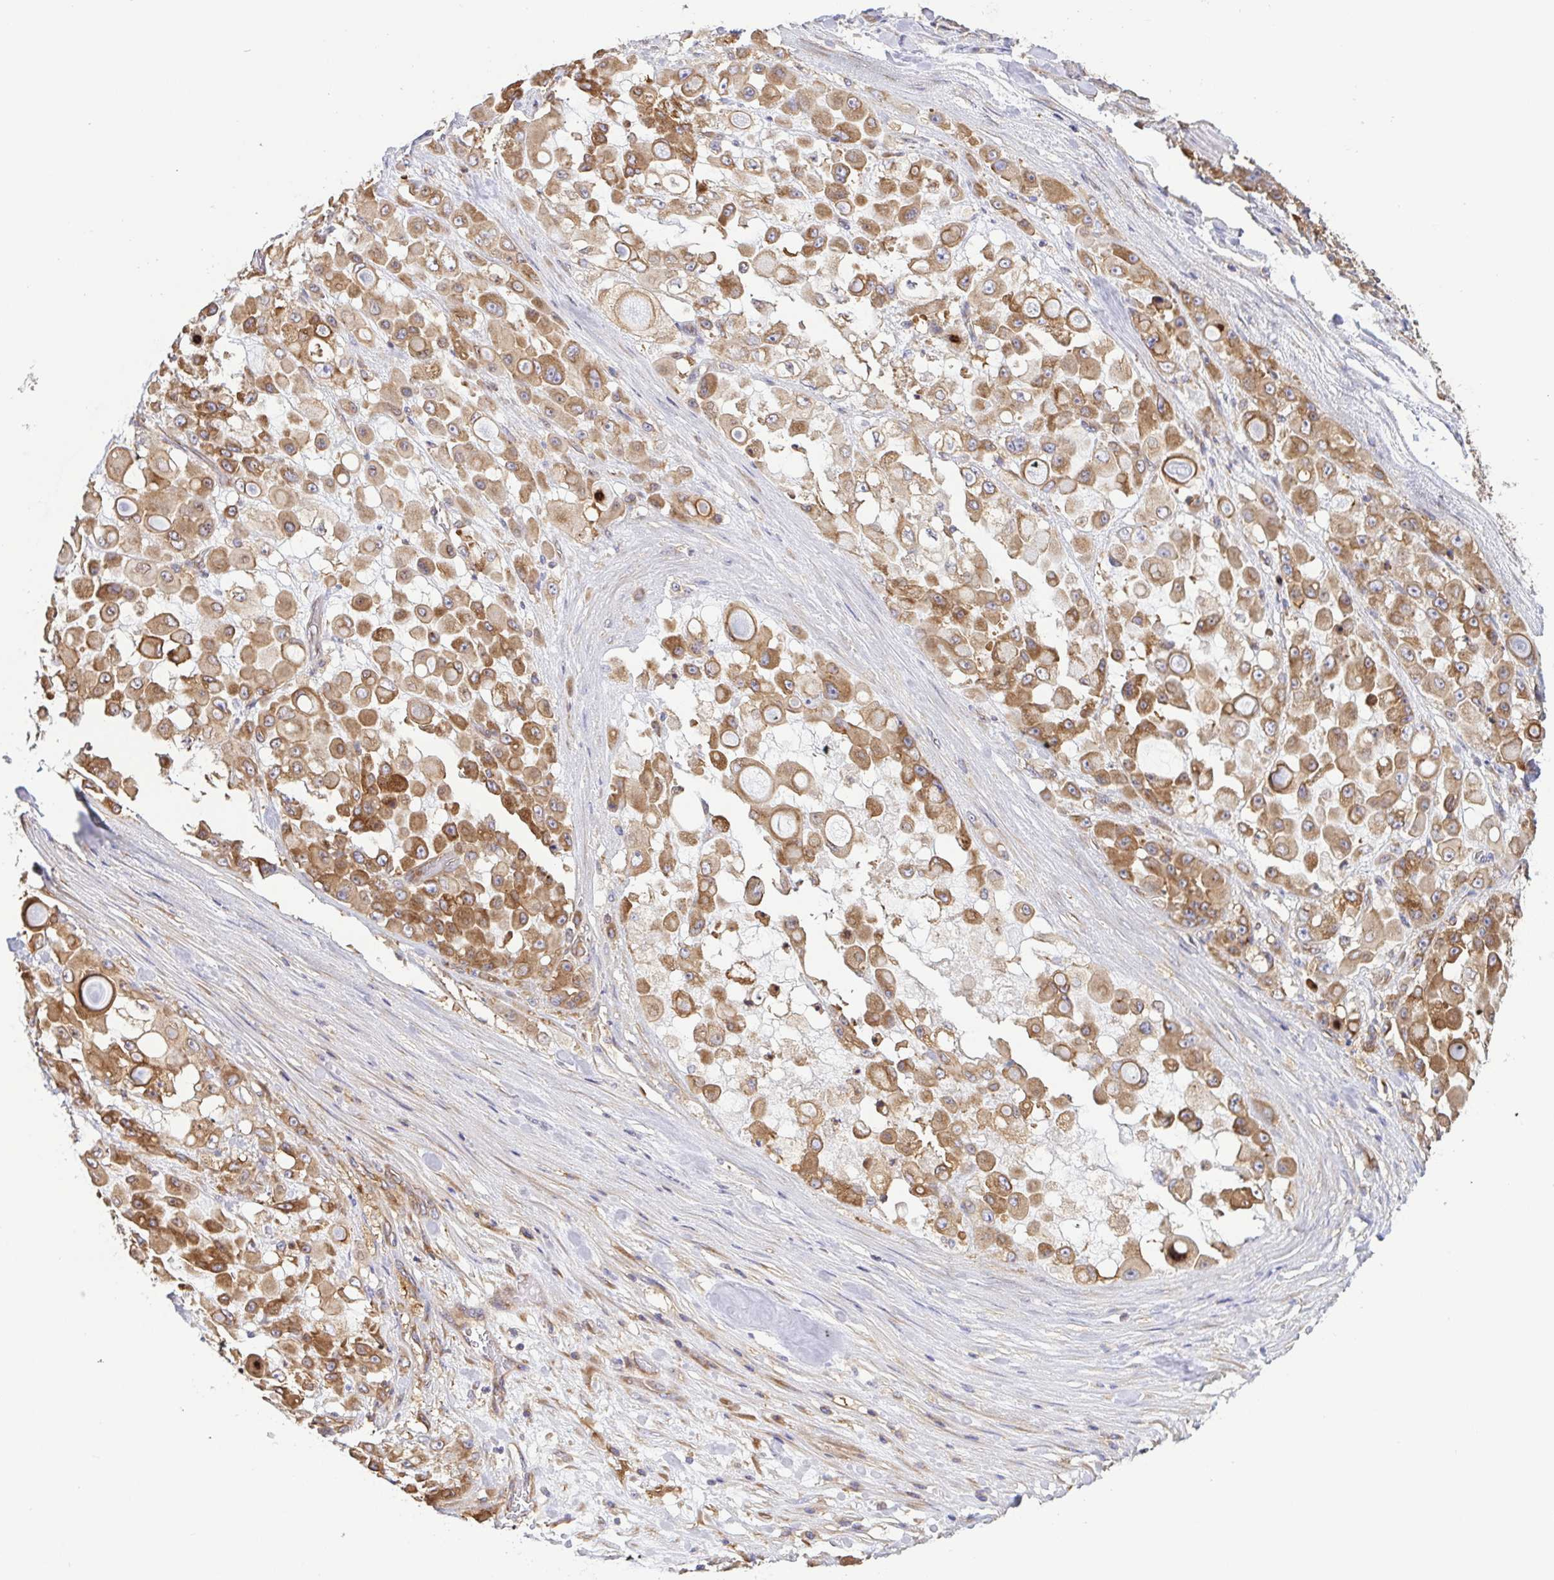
{"staining": {"intensity": "moderate", "quantity": ">75%", "location": "cytoplasmic/membranous"}, "tissue": "stomach cancer", "cell_type": "Tumor cells", "image_type": "cancer", "snomed": [{"axis": "morphology", "description": "Adenocarcinoma, NOS"}, {"axis": "topography", "description": "Stomach"}], "caption": "Moderate cytoplasmic/membranous protein positivity is identified in approximately >75% of tumor cells in stomach cancer (adenocarcinoma).", "gene": "KIF5B", "patient": {"sex": "female", "age": 76}}